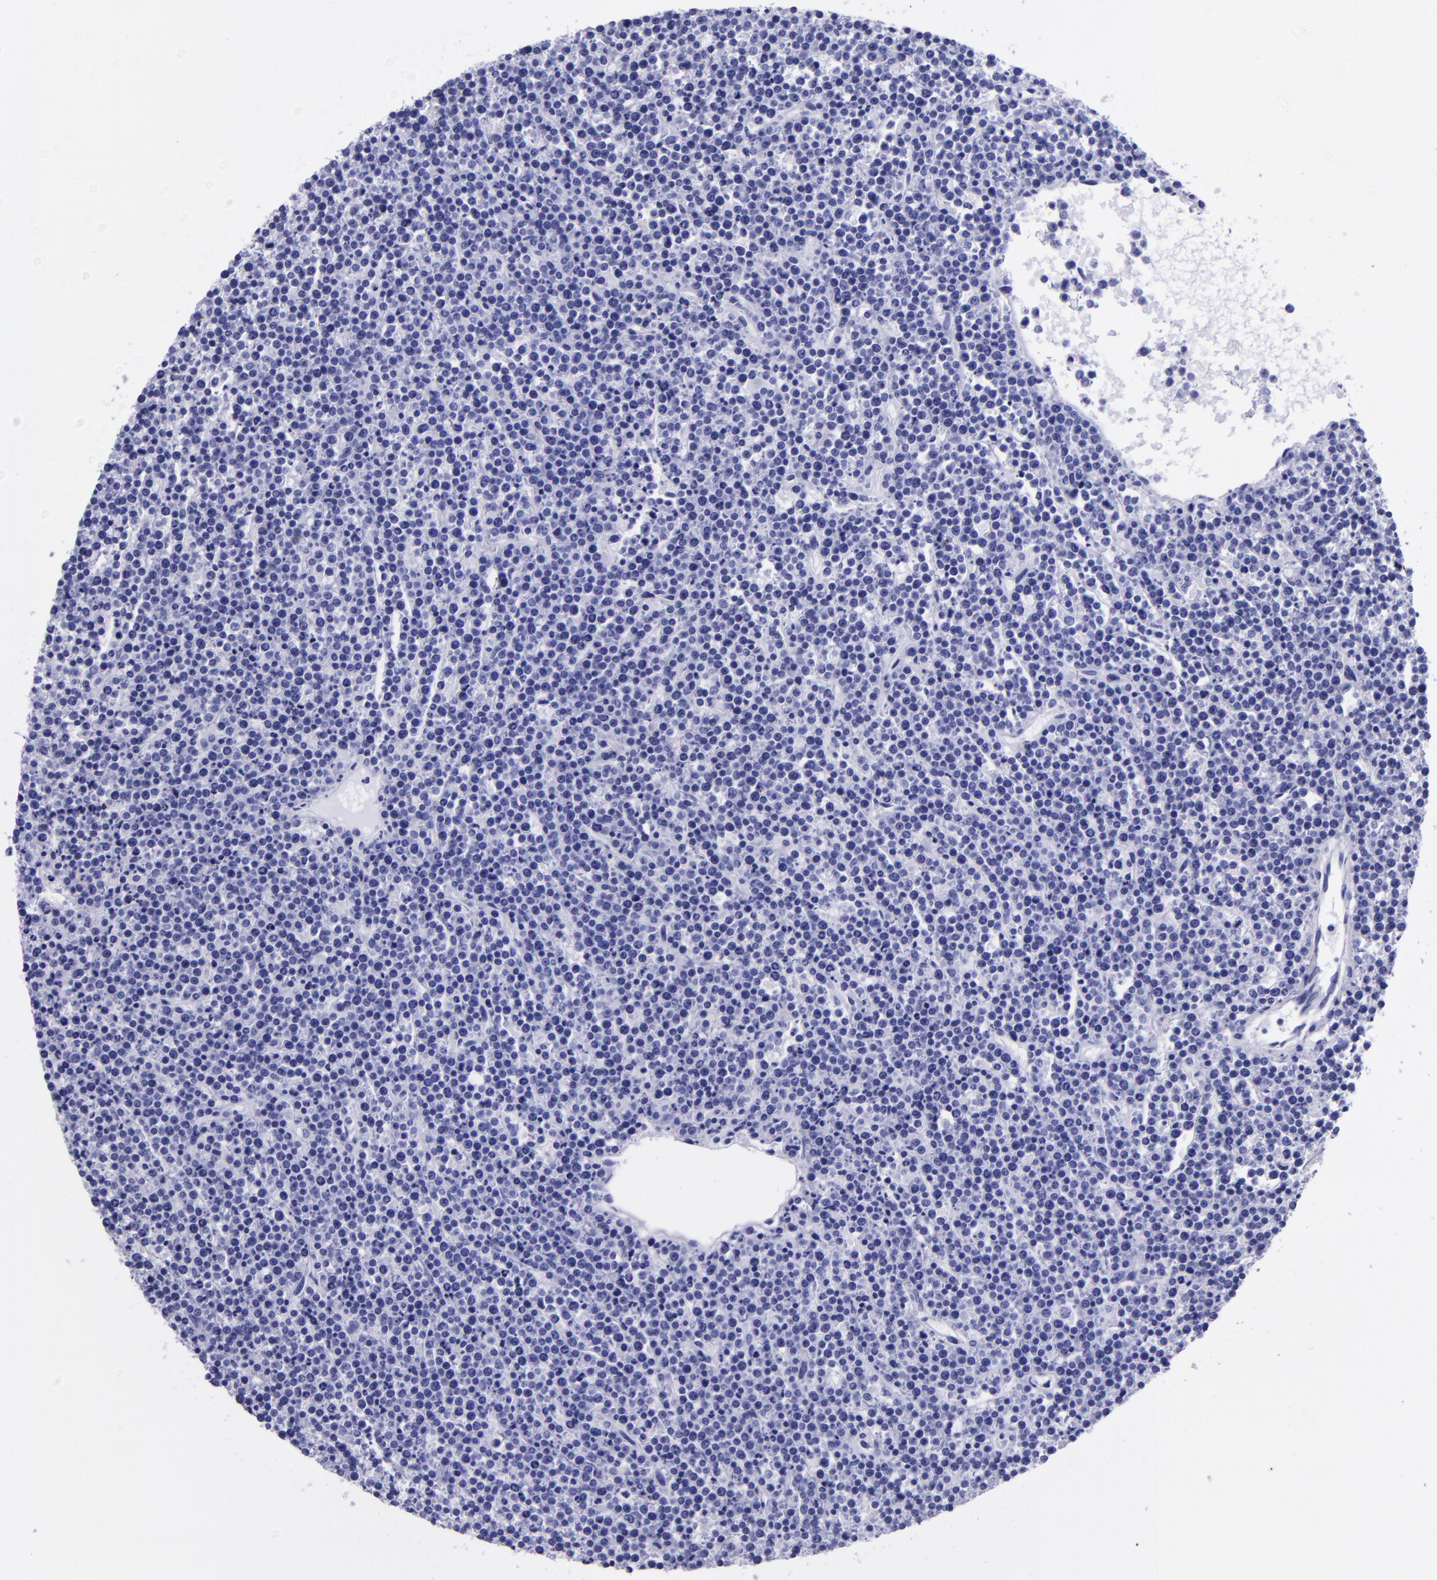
{"staining": {"intensity": "negative", "quantity": "none", "location": "none"}, "tissue": "lymphoma", "cell_type": "Tumor cells", "image_type": "cancer", "snomed": [{"axis": "morphology", "description": "Malignant lymphoma, non-Hodgkin's type, High grade"}, {"axis": "topography", "description": "Ovary"}], "caption": "The micrograph shows no staining of tumor cells in malignant lymphoma, non-Hodgkin's type (high-grade). (DAB (3,3'-diaminobenzidine) immunohistochemistry visualized using brightfield microscopy, high magnification).", "gene": "MBP", "patient": {"sex": "female", "age": 56}}